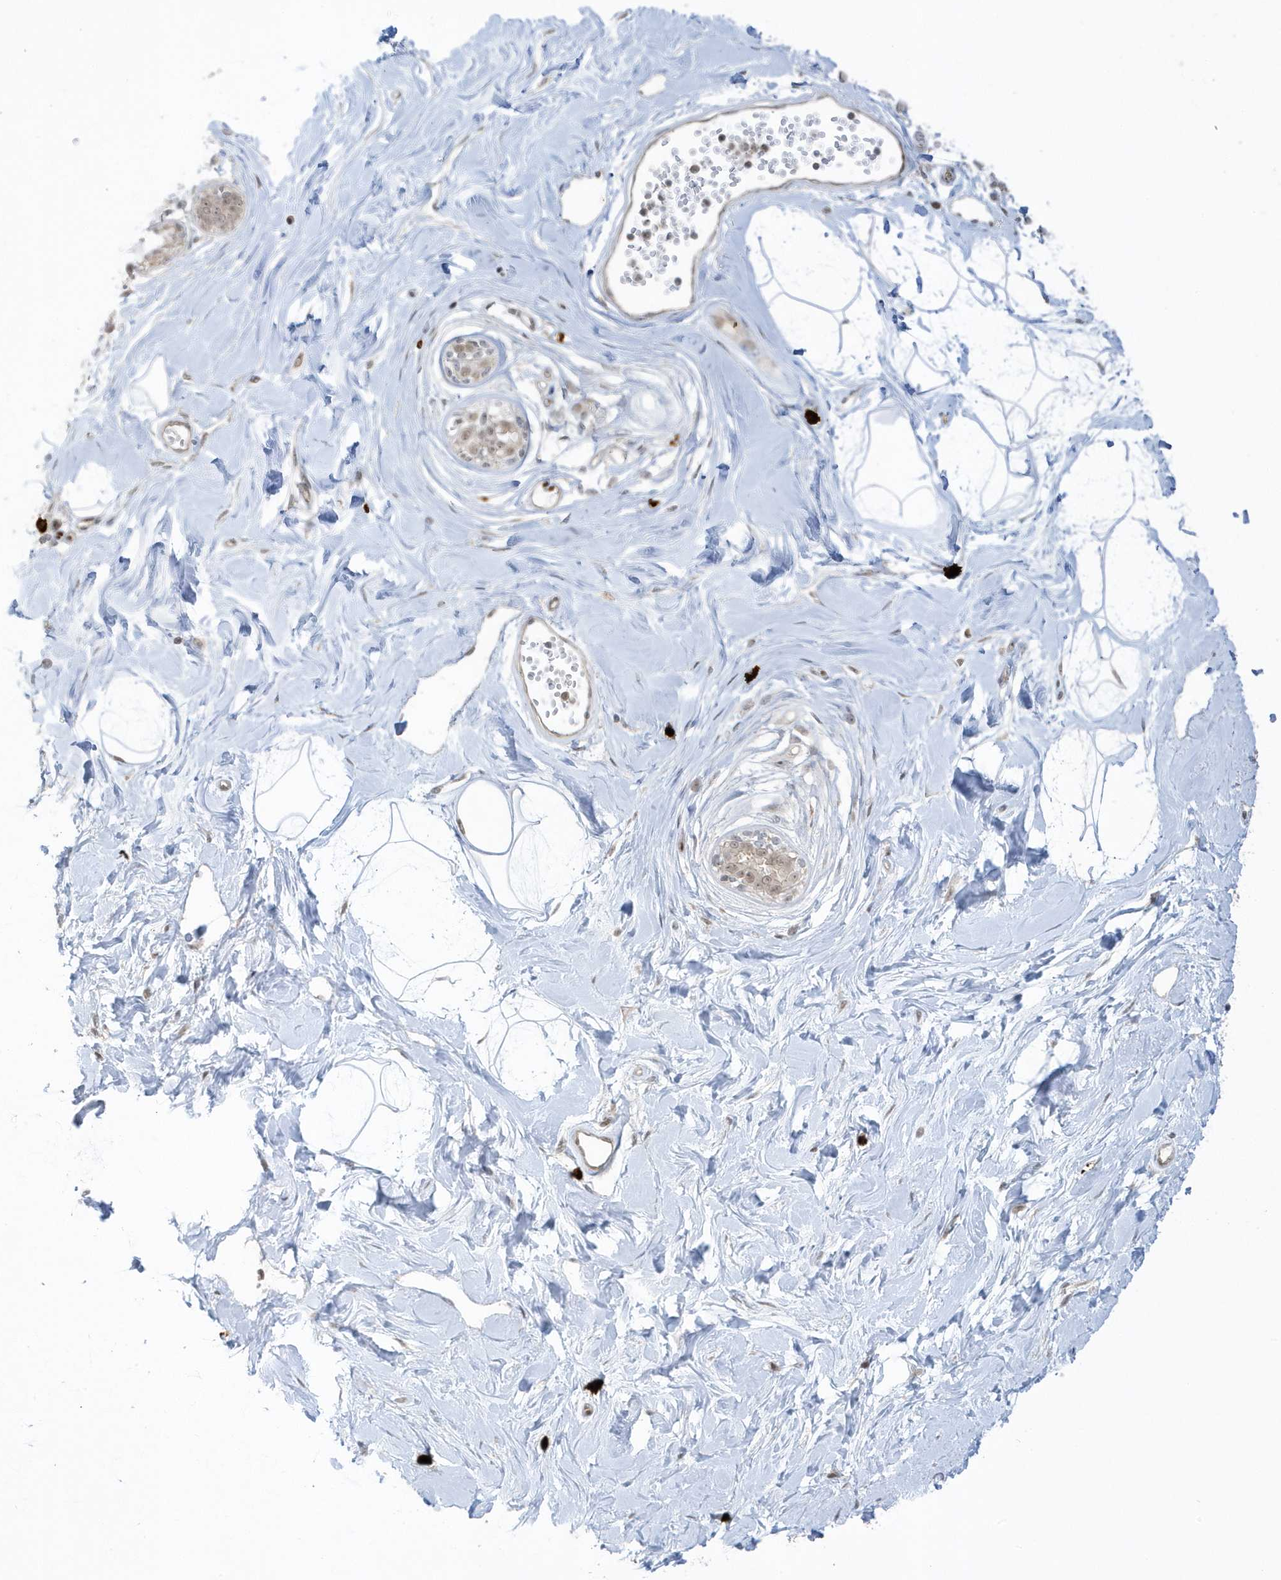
{"staining": {"intensity": "moderate", "quantity": "25%-75%", "location": "nuclear"}, "tissue": "breast", "cell_type": "Adipocytes", "image_type": "normal", "snomed": [{"axis": "morphology", "description": "Normal tissue, NOS"}, {"axis": "topography", "description": "Breast"}], "caption": "This is a histology image of IHC staining of benign breast, which shows moderate expression in the nuclear of adipocytes.", "gene": "PPP1R7", "patient": {"sex": "female", "age": 45}}